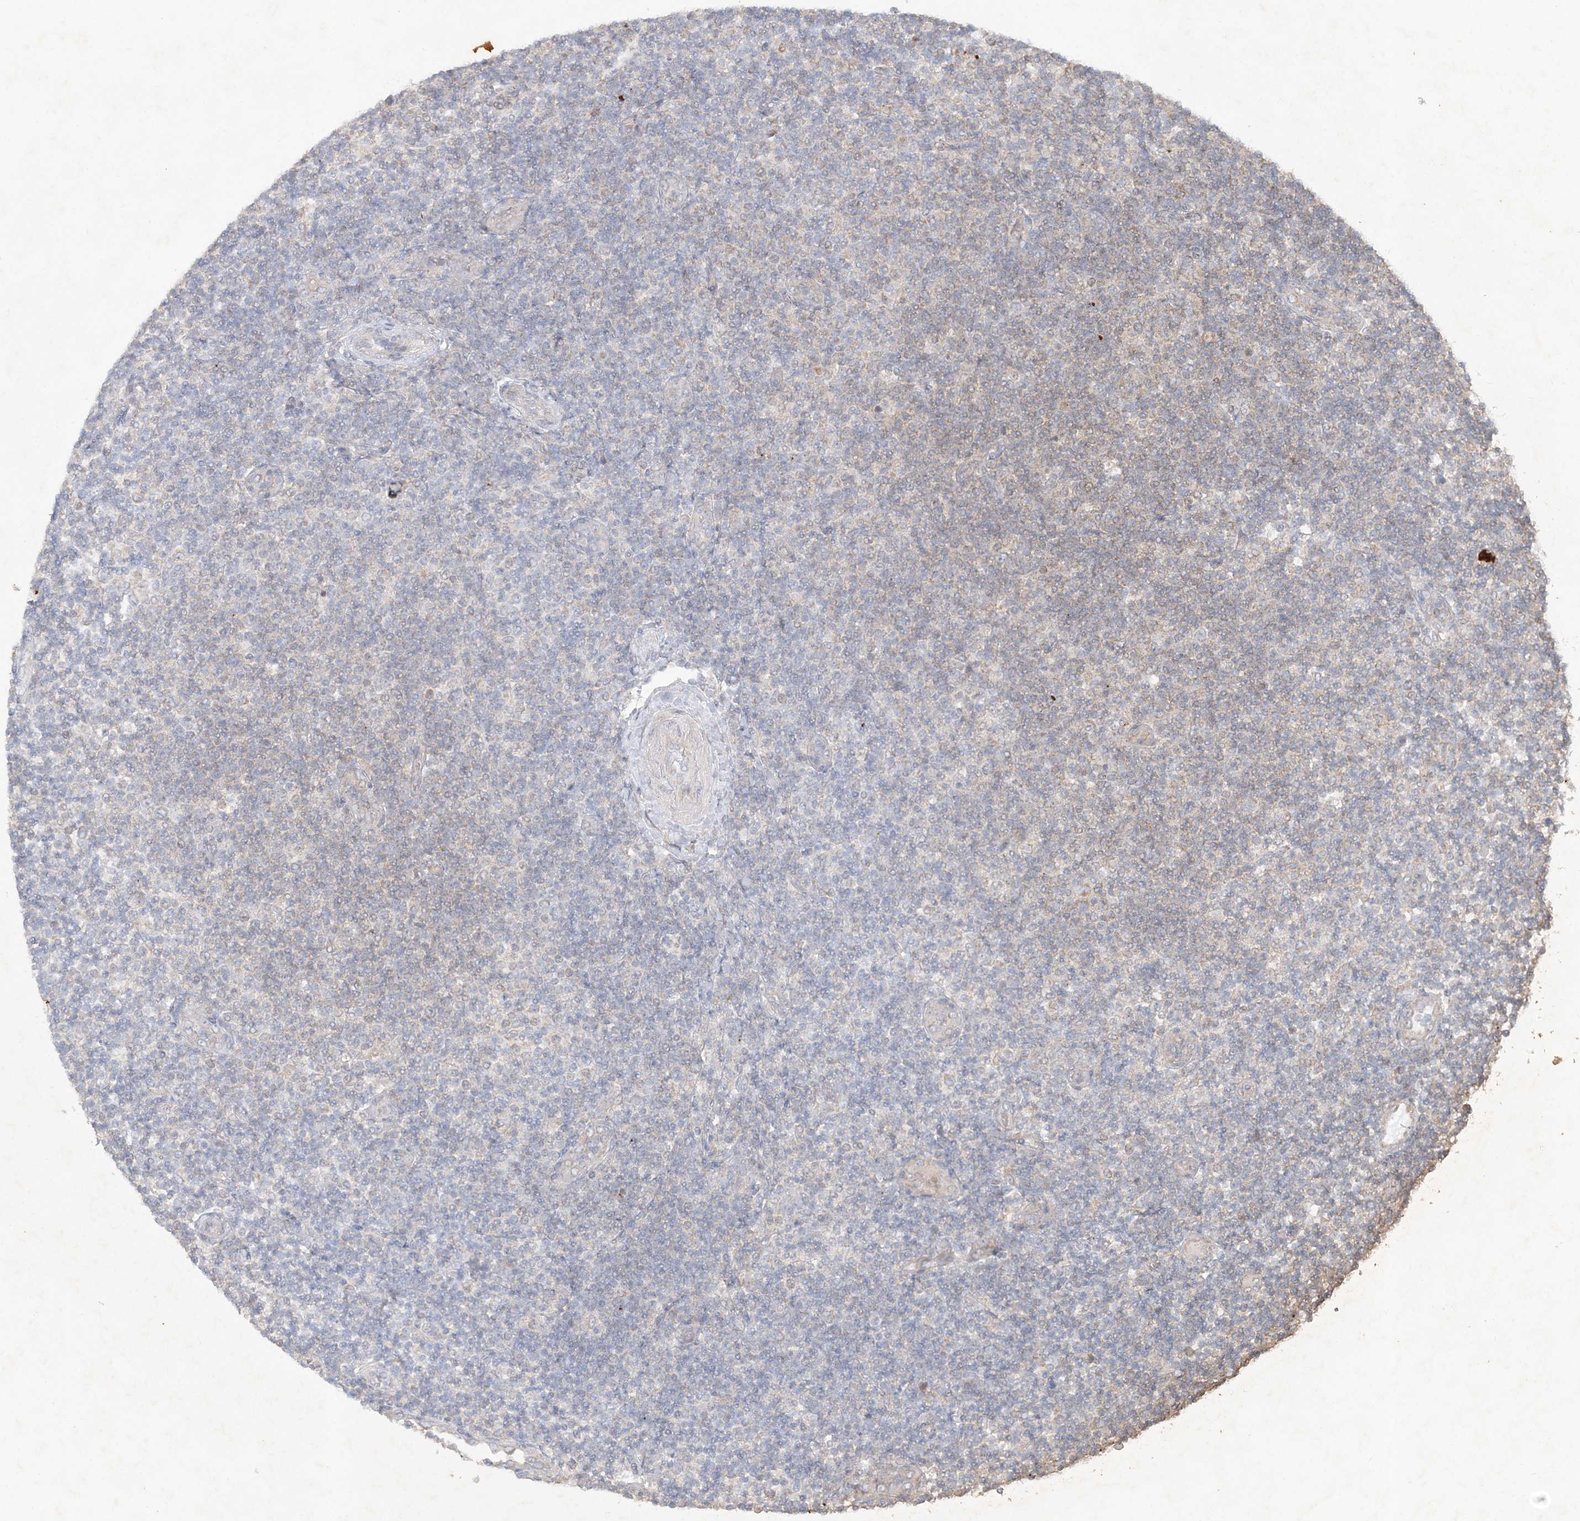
{"staining": {"intensity": "negative", "quantity": "none", "location": "none"}, "tissue": "lymphoma", "cell_type": "Tumor cells", "image_type": "cancer", "snomed": [{"axis": "morphology", "description": "Malignant lymphoma, non-Hodgkin's type, Low grade"}, {"axis": "topography", "description": "Lymph node"}], "caption": "Immunohistochemistry image of neoplastic tissue: human lymphoma stained with DAB (3,3'-diaminobenzidine) demonstrates no significant protein expression in tumor cells.", "gene": "RAB14", "patient": {"sex": "male", "age": 83}}